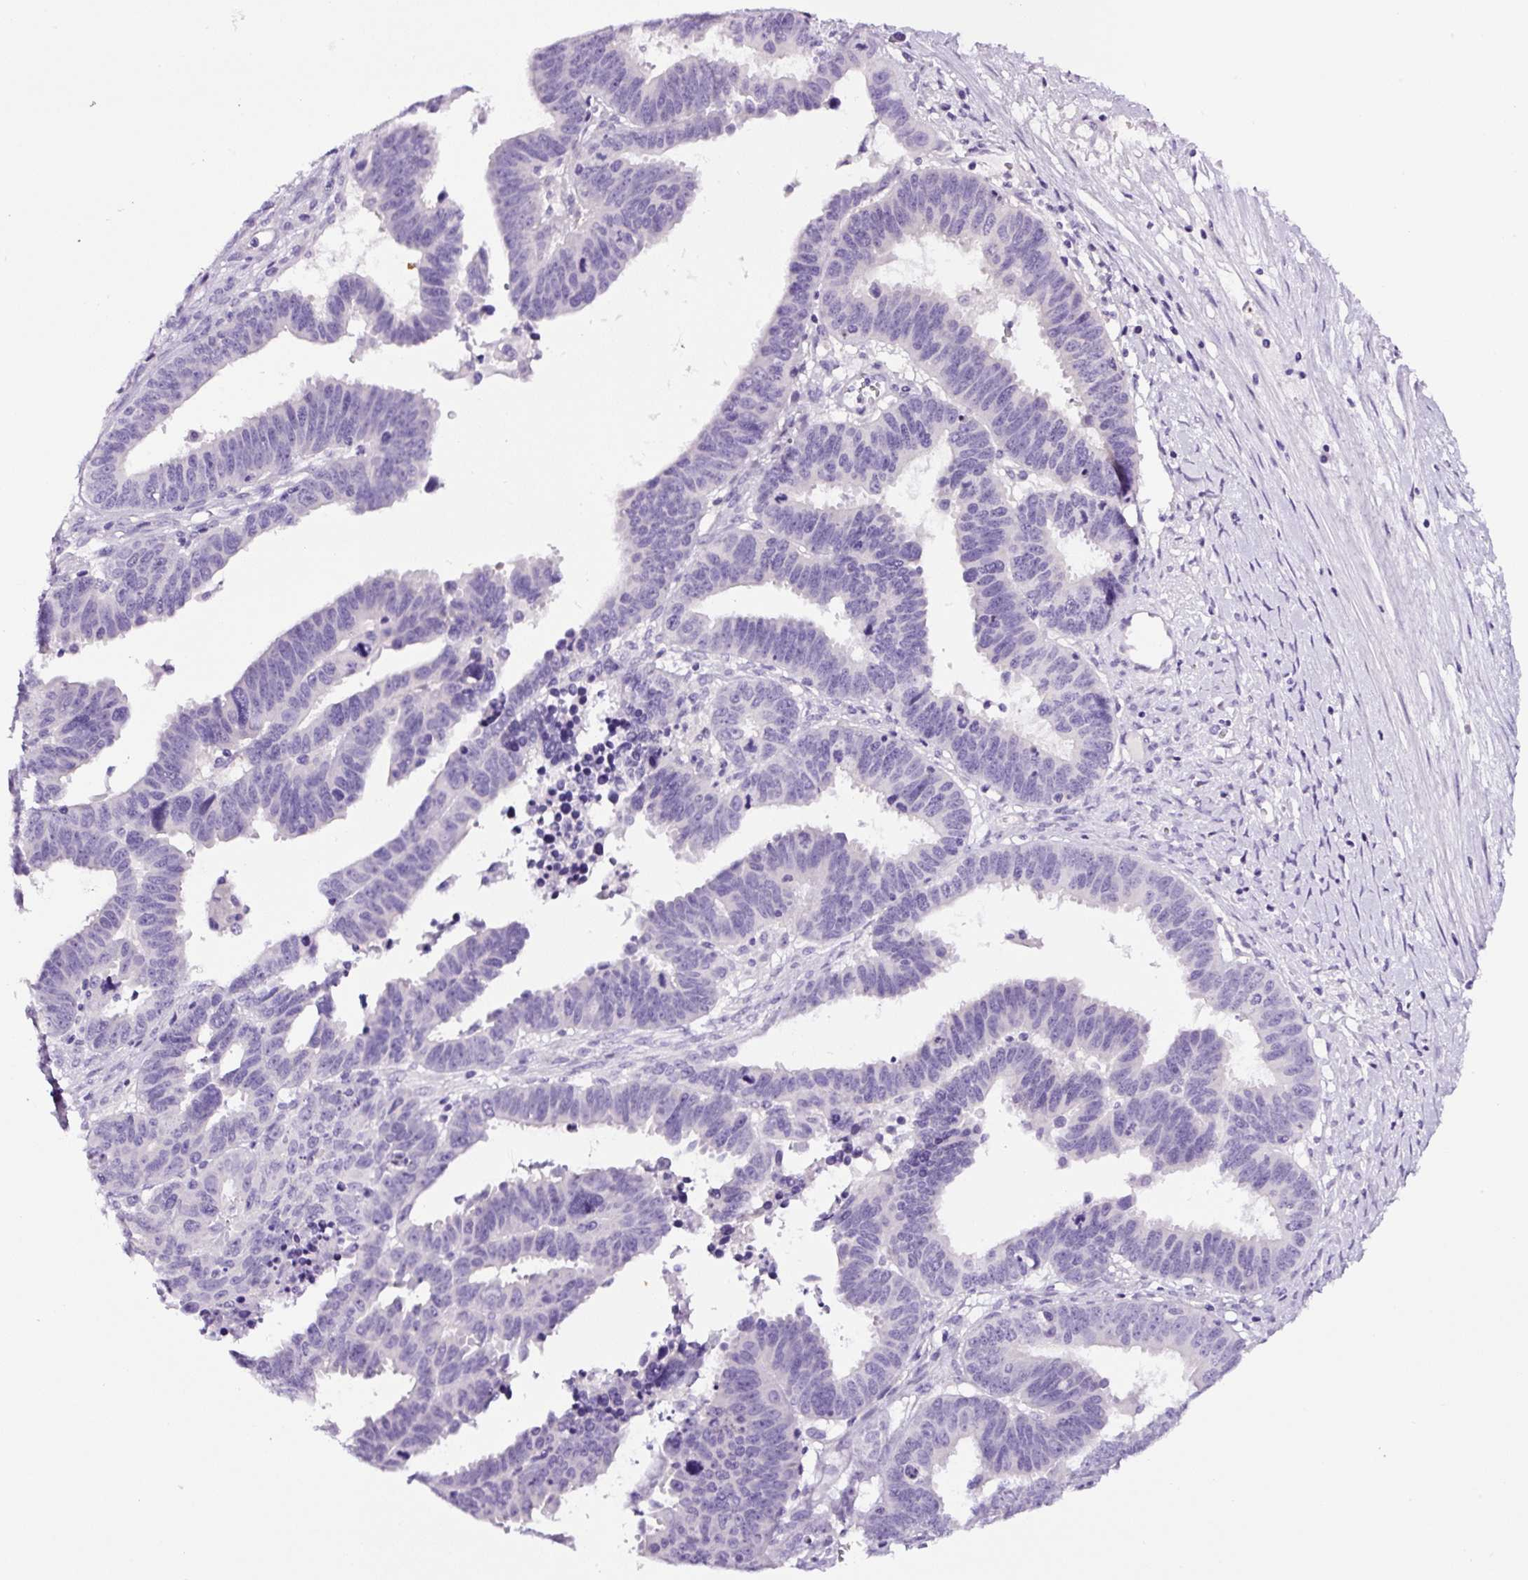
{"staining": {"intensity": "negative", "quantity": "none", "location": "none"}, "tissue": "ovarian cancer", "cell_type": "Tumor cells", "image_type": "cancer", "snomed": [{"axis": "morphology", "description": "Carcinoma, endometroid"}, {"axis": "morphology", "description": "Cystadenocarcinoma, serous, NOS"}, {"axis": "topography", "description": "Ovary"}], "caption": "A photomicrograph of ovarian endometroid carcinoma stained for a protein reveals no brown staining in tumor cells. (DAB immunohistochemistry (IHC) with hematoxylin counter stain).", "gene": "SP8", "patient": {"sex": "female", "age": 45}}